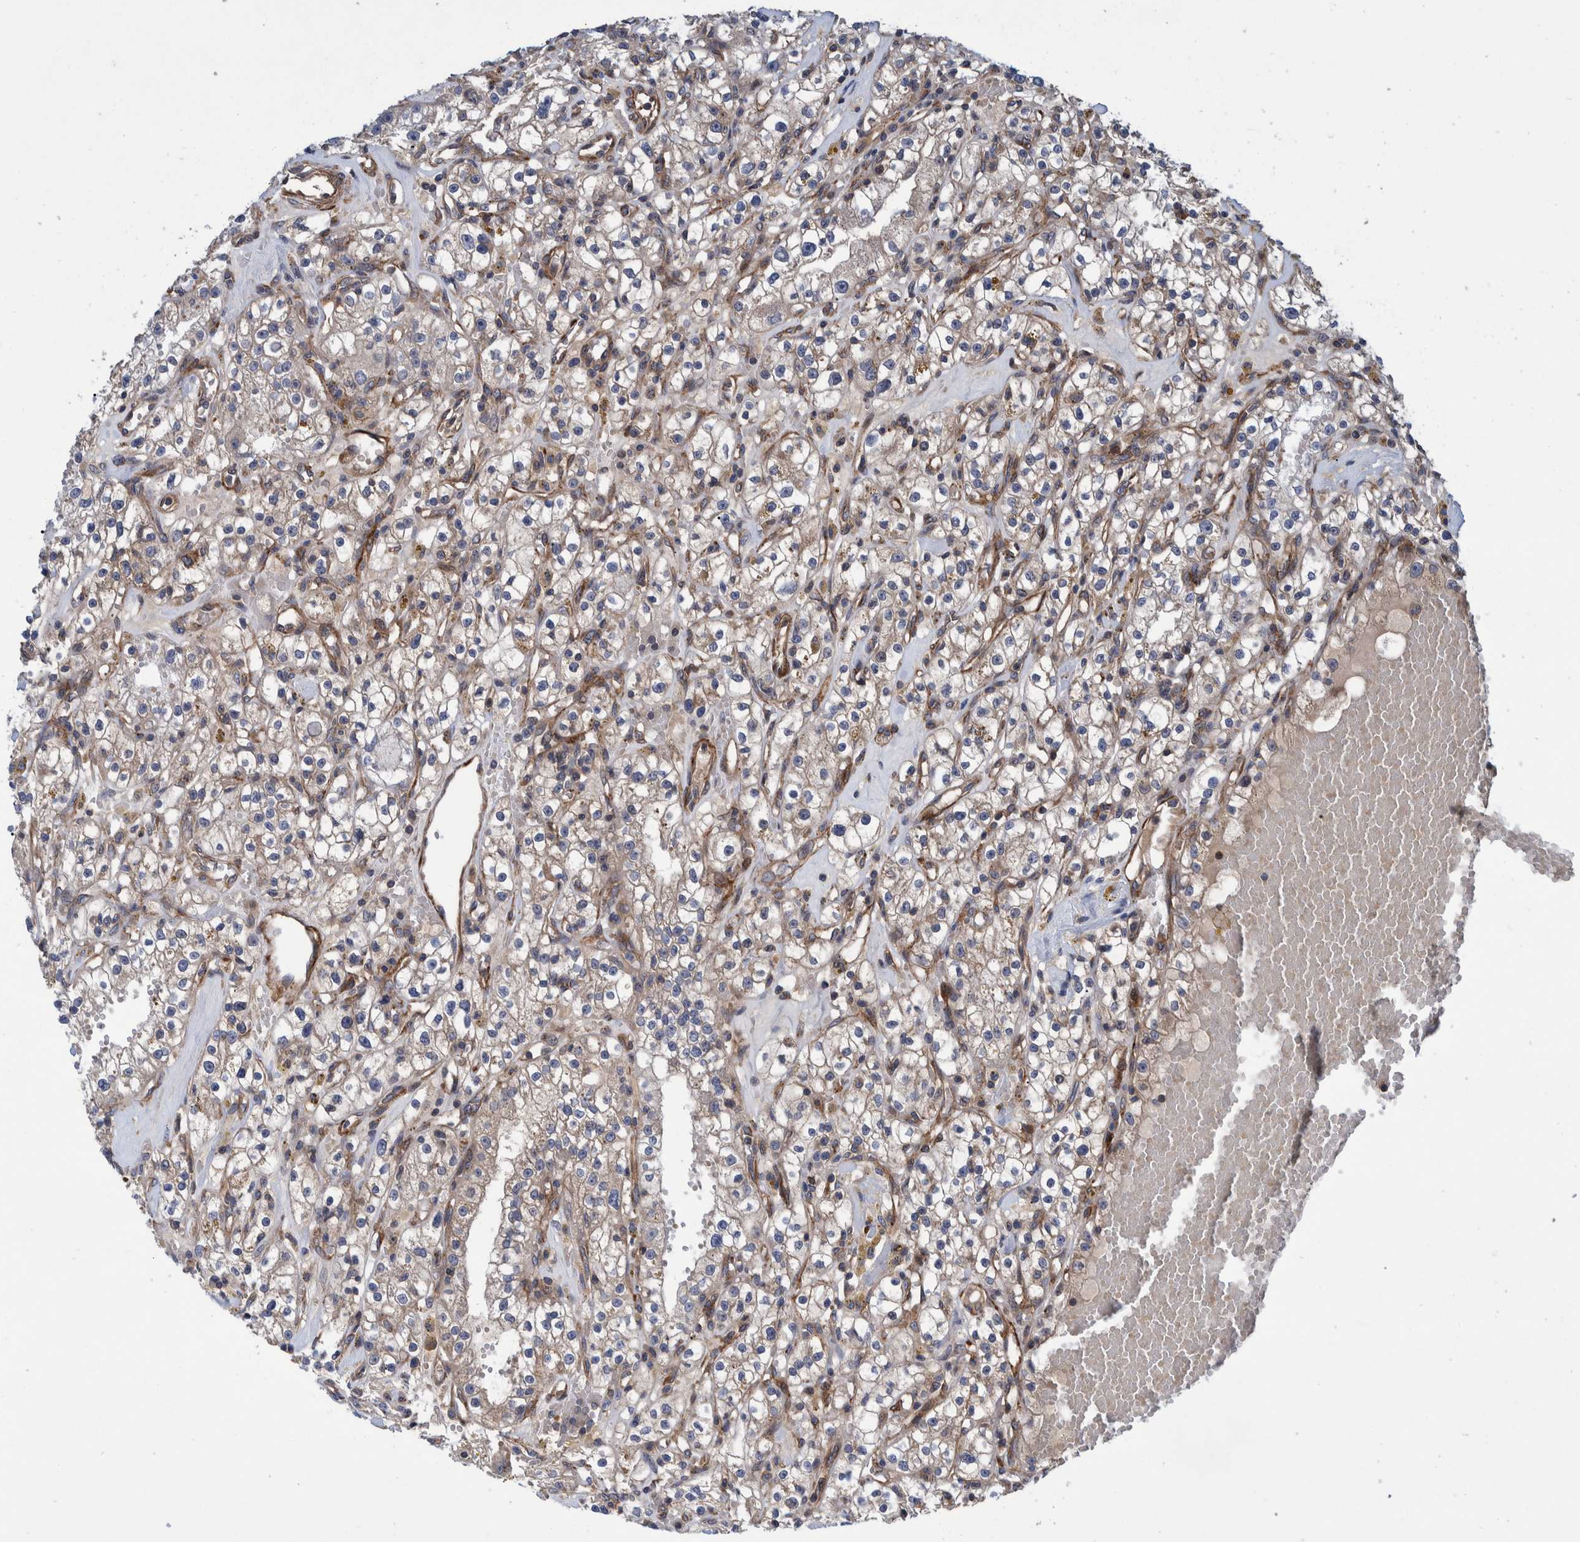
{"staining": {"intensity": "weak", "quantity": ">75%", "location": "cytoplasmic/membranous"}, "tissue": "renal cancer", "cell_type": "Tumor cells", "image_type": "cancer", "snomed": [{"axis": "morphology", "description": "Adenocarcinoma, NOS"}, {"axis": "topography", "description": "Kidney"}], "caption": "Brown immunohistochemical staining in renal cancer exhibits weak cytoplasmic/membranous expression in about >75% of tumor cells. The protein is shown in brown color, while the nuclei are stained blue.", "gene": "GRPEL2", "patient": {"sex": "male", "age": 56}}